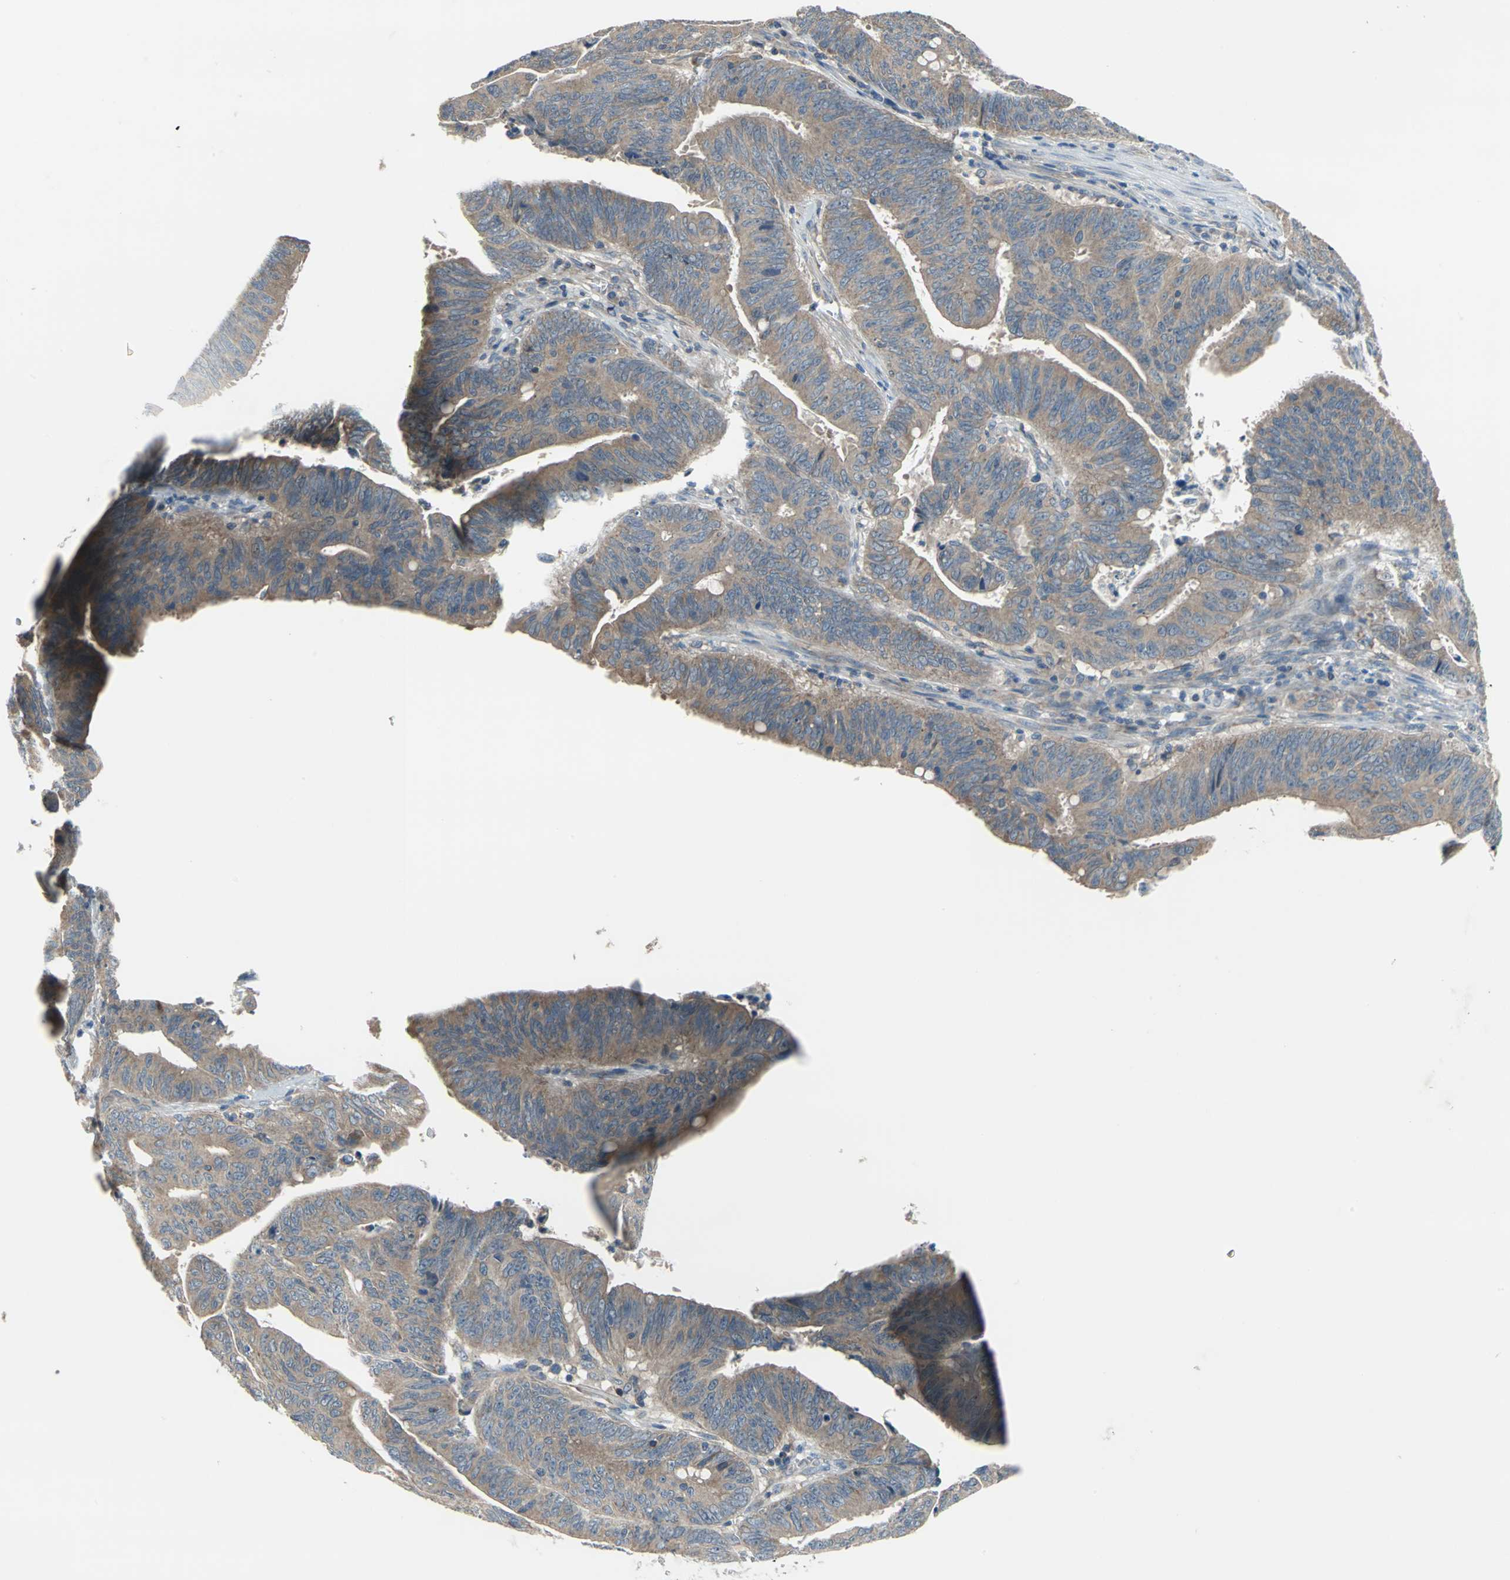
{"staining": {"intensity": "moderate", "quantity": ">75%", "location": "cytoplasmic/membranous"}, "tissue": "colorectal cancer", "cell_type": "Tumor cells", "image_type": "cancer", "snomed": [{"axis": "morphology", "description": "Adenocarcinoma, NOS"}, {"axis": "topography", "description": "Colon"}], "caption": "An image showing moderate cytoplasmic/membranous expression in approximately >75% of tumor cells in colorectal cancer, as visualized by brown immunohistochemical staining.", "gene": "TRAK1", "patient": {"sex": "male", "age": 45}}